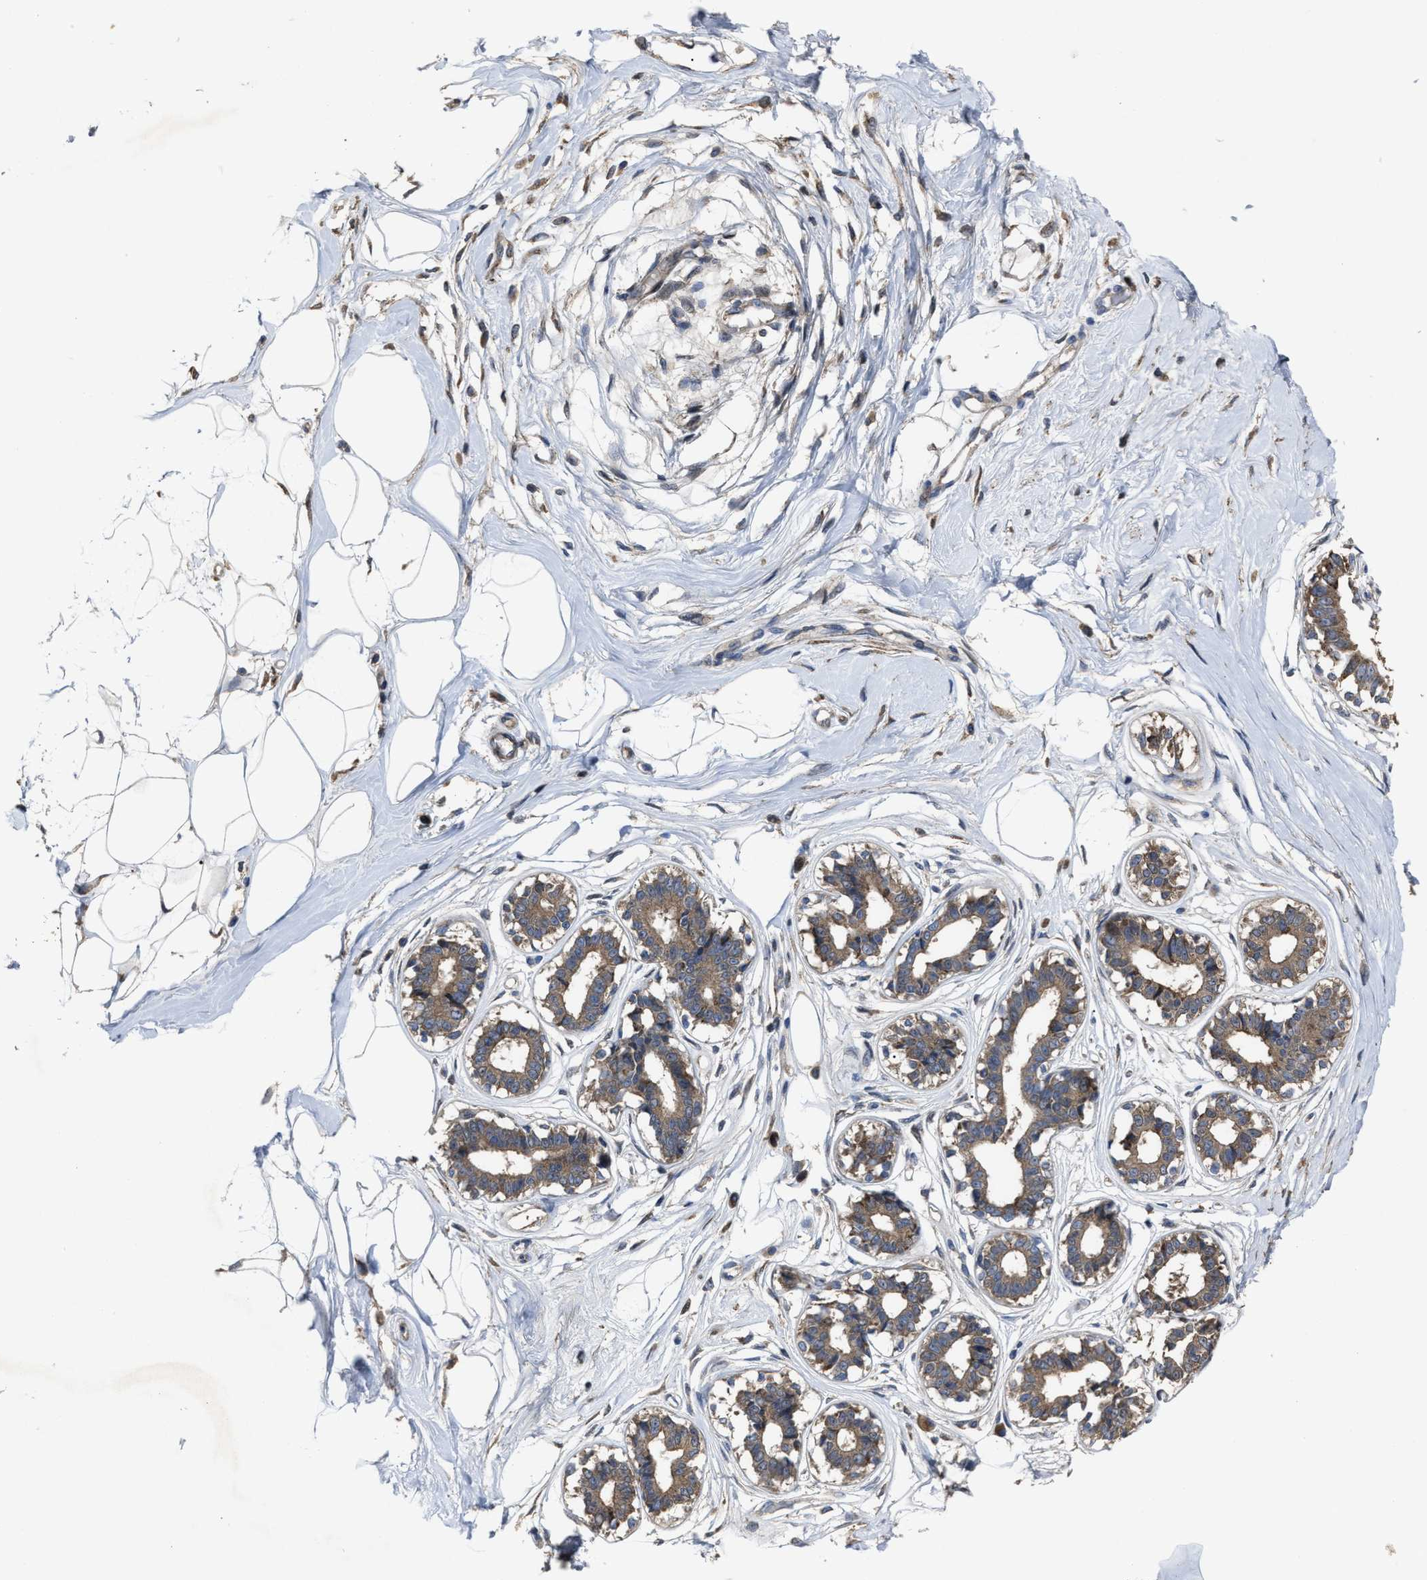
{"staining": {"intensity": "moderate", "quantity": "<25%", "location": "cytoplasmic/membranous"}, "tissue": "breast", "cell_type": "Adipocytes", "image_type": "normal", "snomed": [{"axis": "morphology", "description": "Normal tissue, NOS"}, {"axis": "topography", "description": "Breast"}], "caption": "Immunohistochemical staining of normal breast exhibits low levels of moderate cytoplasmic/membranous positivity in about <25% of adipocytes. The staining was performed using DAB to visualize the protein expression in brown, while the nuclei were stained in blue with hematoxylin (Magnification: 20x).", "gene": "PASK", "patient": {"sex": "female", "age": 45}}